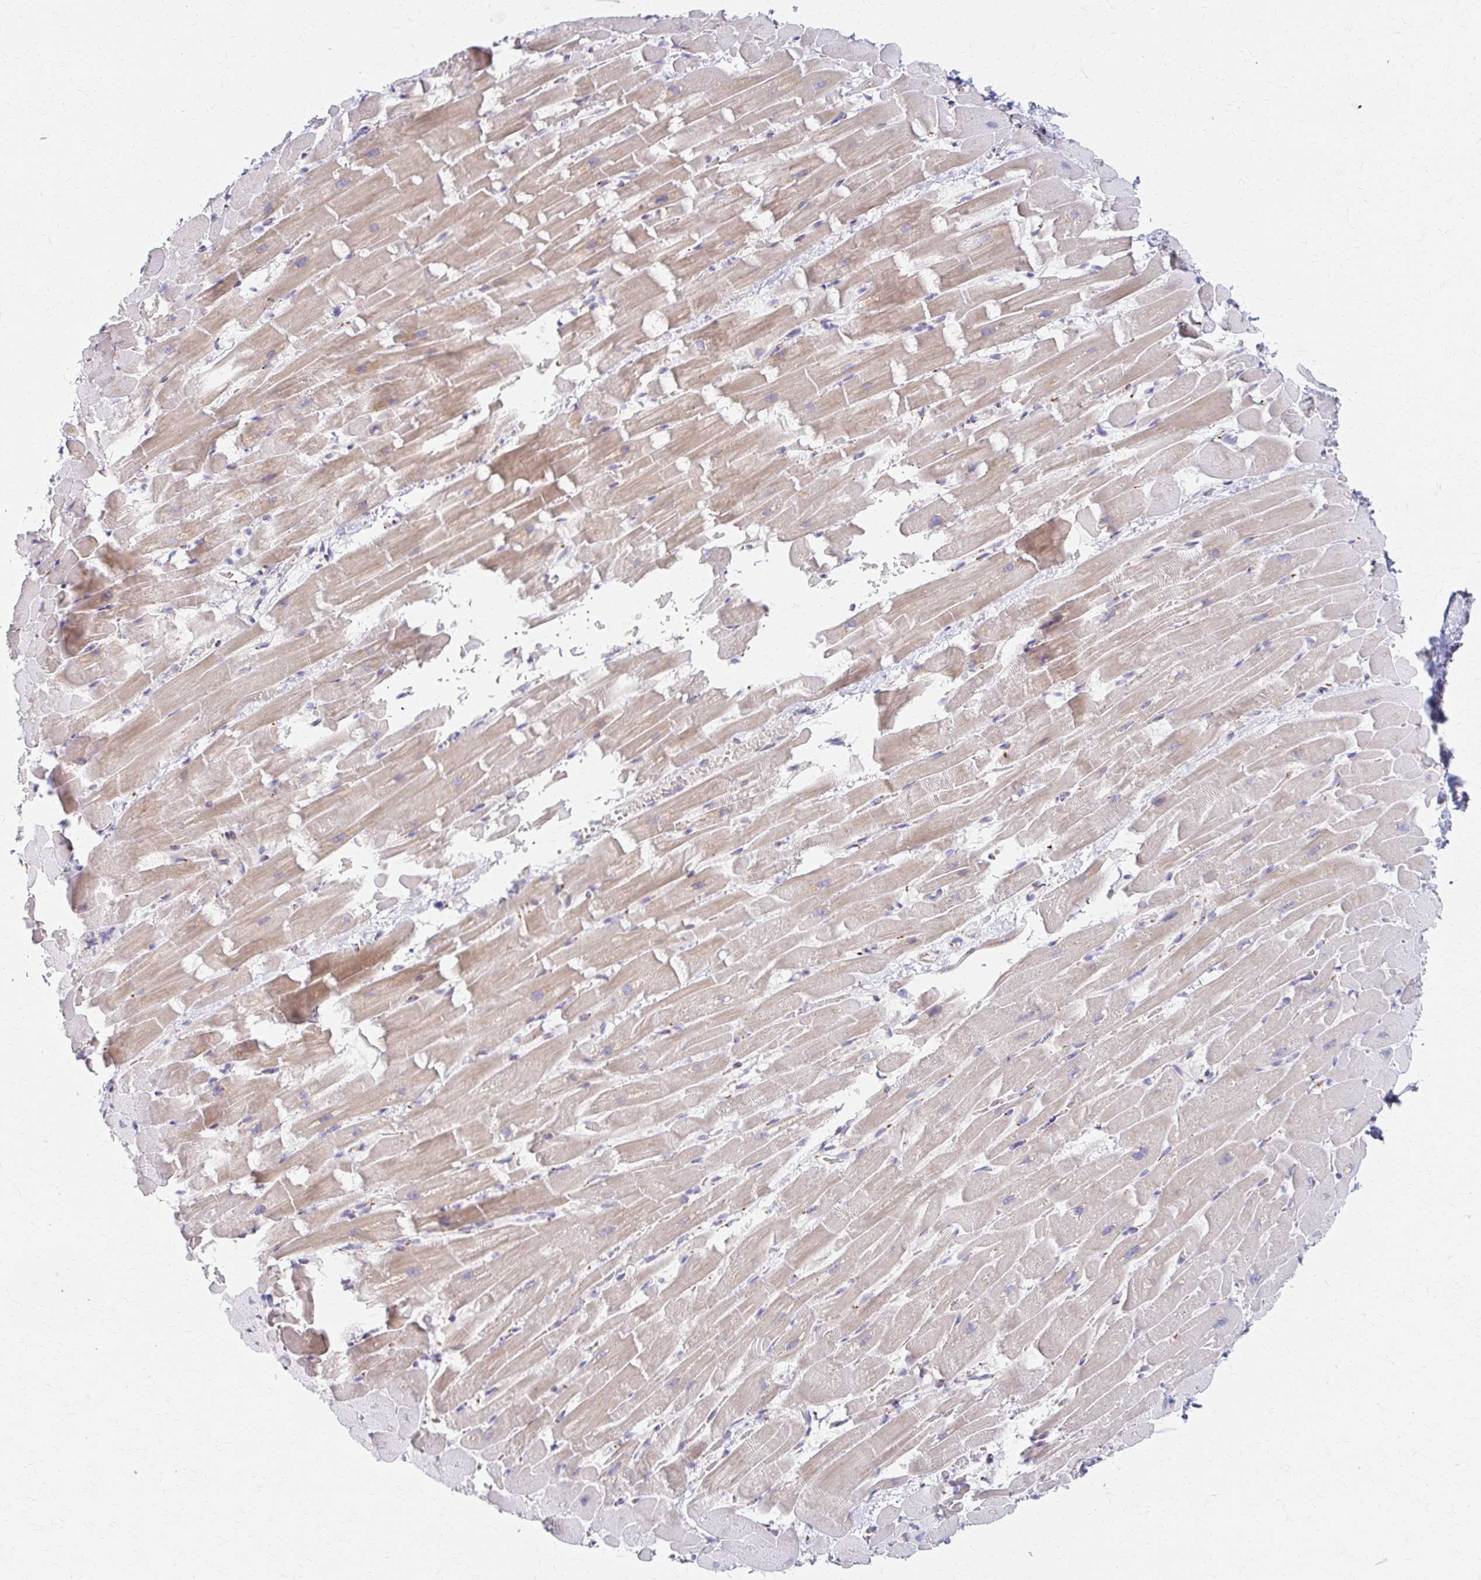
{"staining": {"intensity": "weak", "quantity": "25%-75%", "location": "cytoplasmic/membranous"}, "tissue": "heart muscle", "cell_type": "Cardiomyocytes", "image_type": "normal", "snomed": [{"axis": "morphology", "description": "Normal tissue, NOS"}, {"axis": "topography", "description": "Heart"}], "caption": "An immunohistochemistry micrograph of benign tissue is shown. Protein staining in brown labels weak cytoplasmic/membranous positivity in heart muscle within cardiomyocytes. Nuclei are stained in blue.", "gene": "ENSG00000254692", "patient": {"sex": "male", "age": 37}}